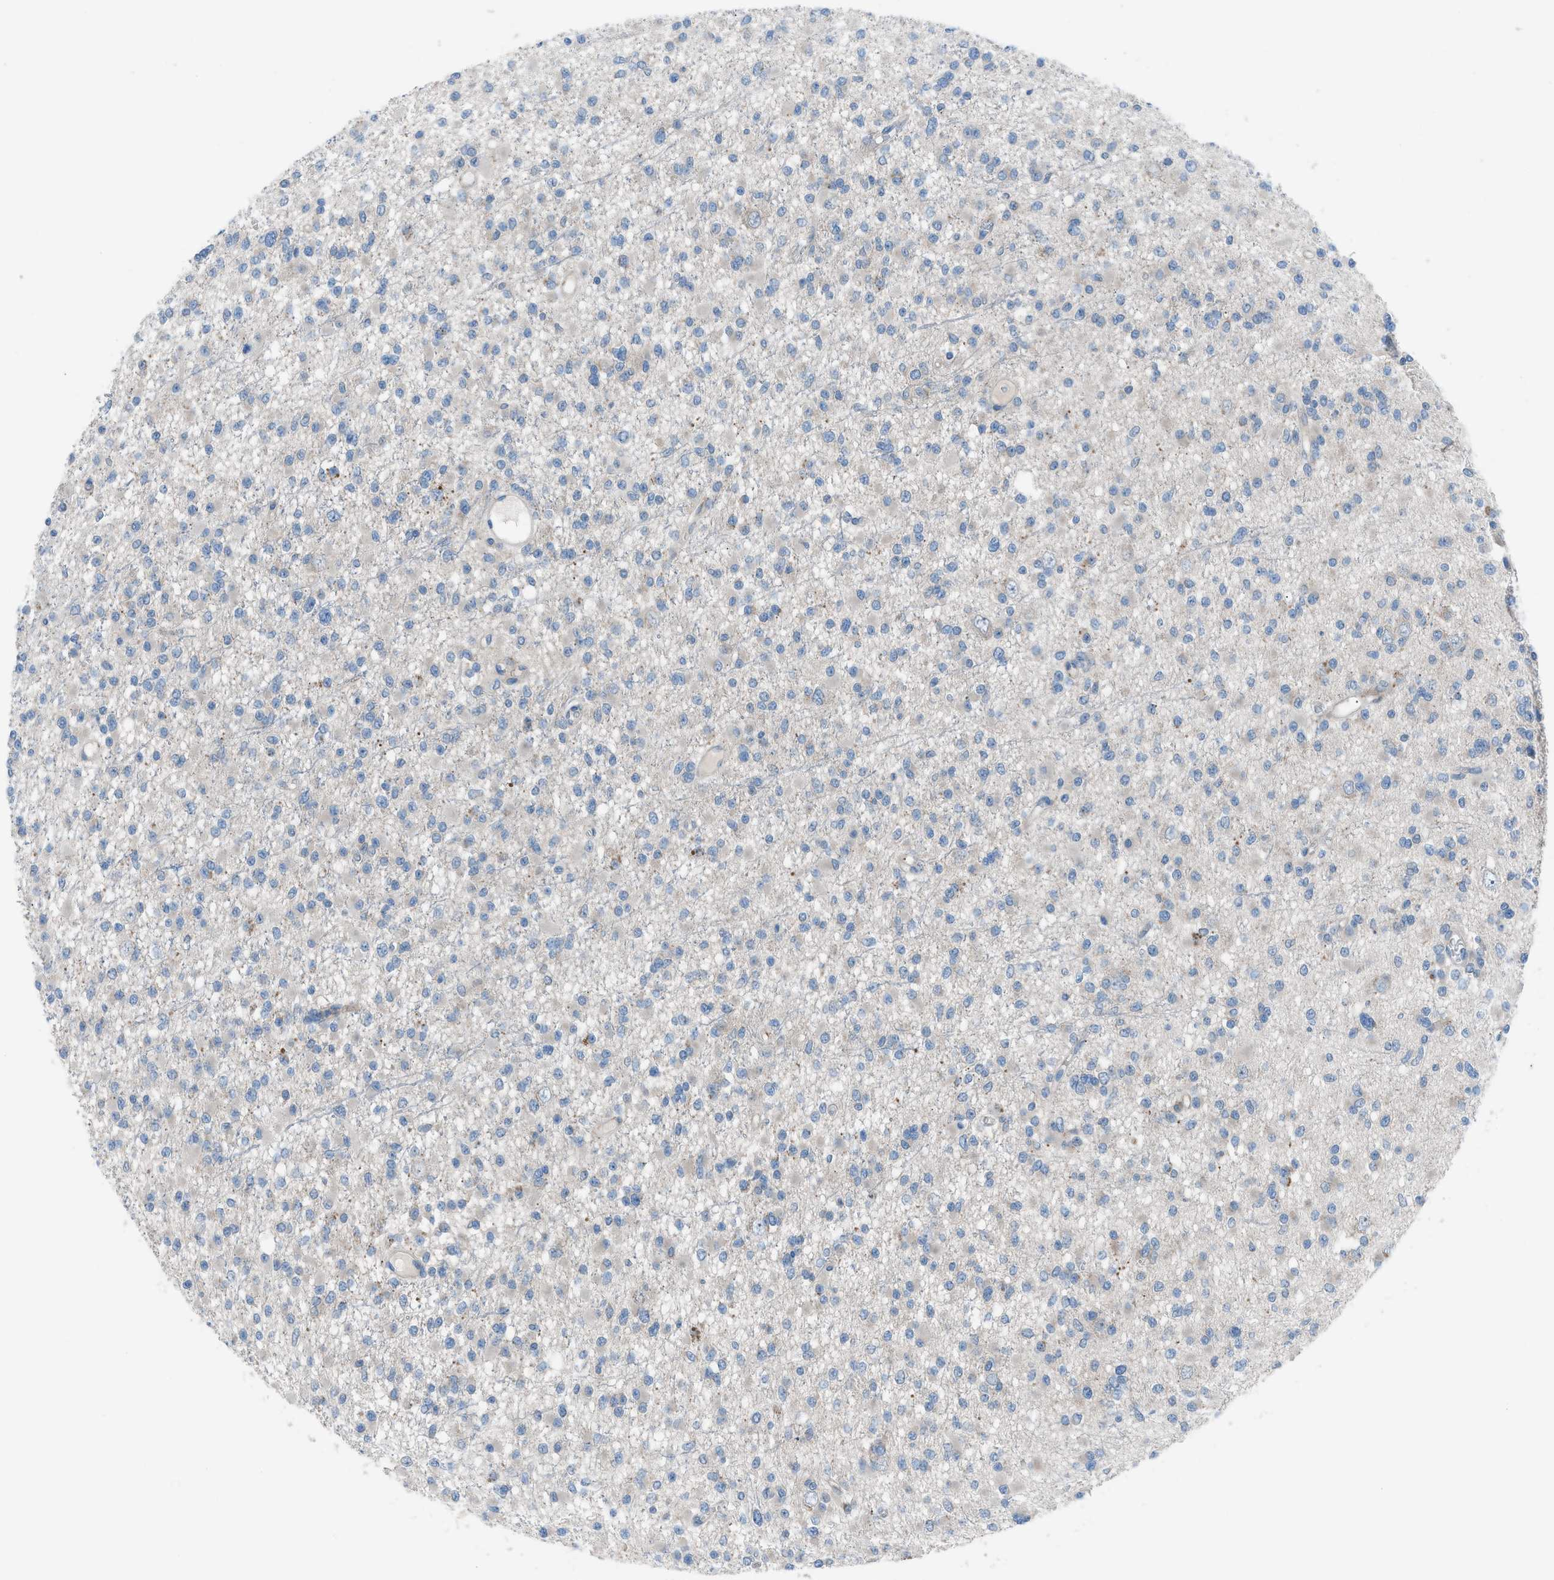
{"staining": {"intensity": "negative", "quantity": "none", "location": "none"}, "tissue": "glioma", "cell_type": "Tumor cells", "image_type": "cancer", "snomed": [{"axis": "morphology", "description": "Glioma, malignant, Low grade"}, {"axis": "topography", "description": "Brain"}], "caption": "Tumor cells are negative for protein expression in human low-grade glioma (malignant). Brightfield microscopy of IHC stained with DAB (3,3'-diaminobenzidine) (brown) and hematoxylin (blue), captured at high magnification.", "gene": "HEG1", "patient": {"sex": "female", "age": 22}}